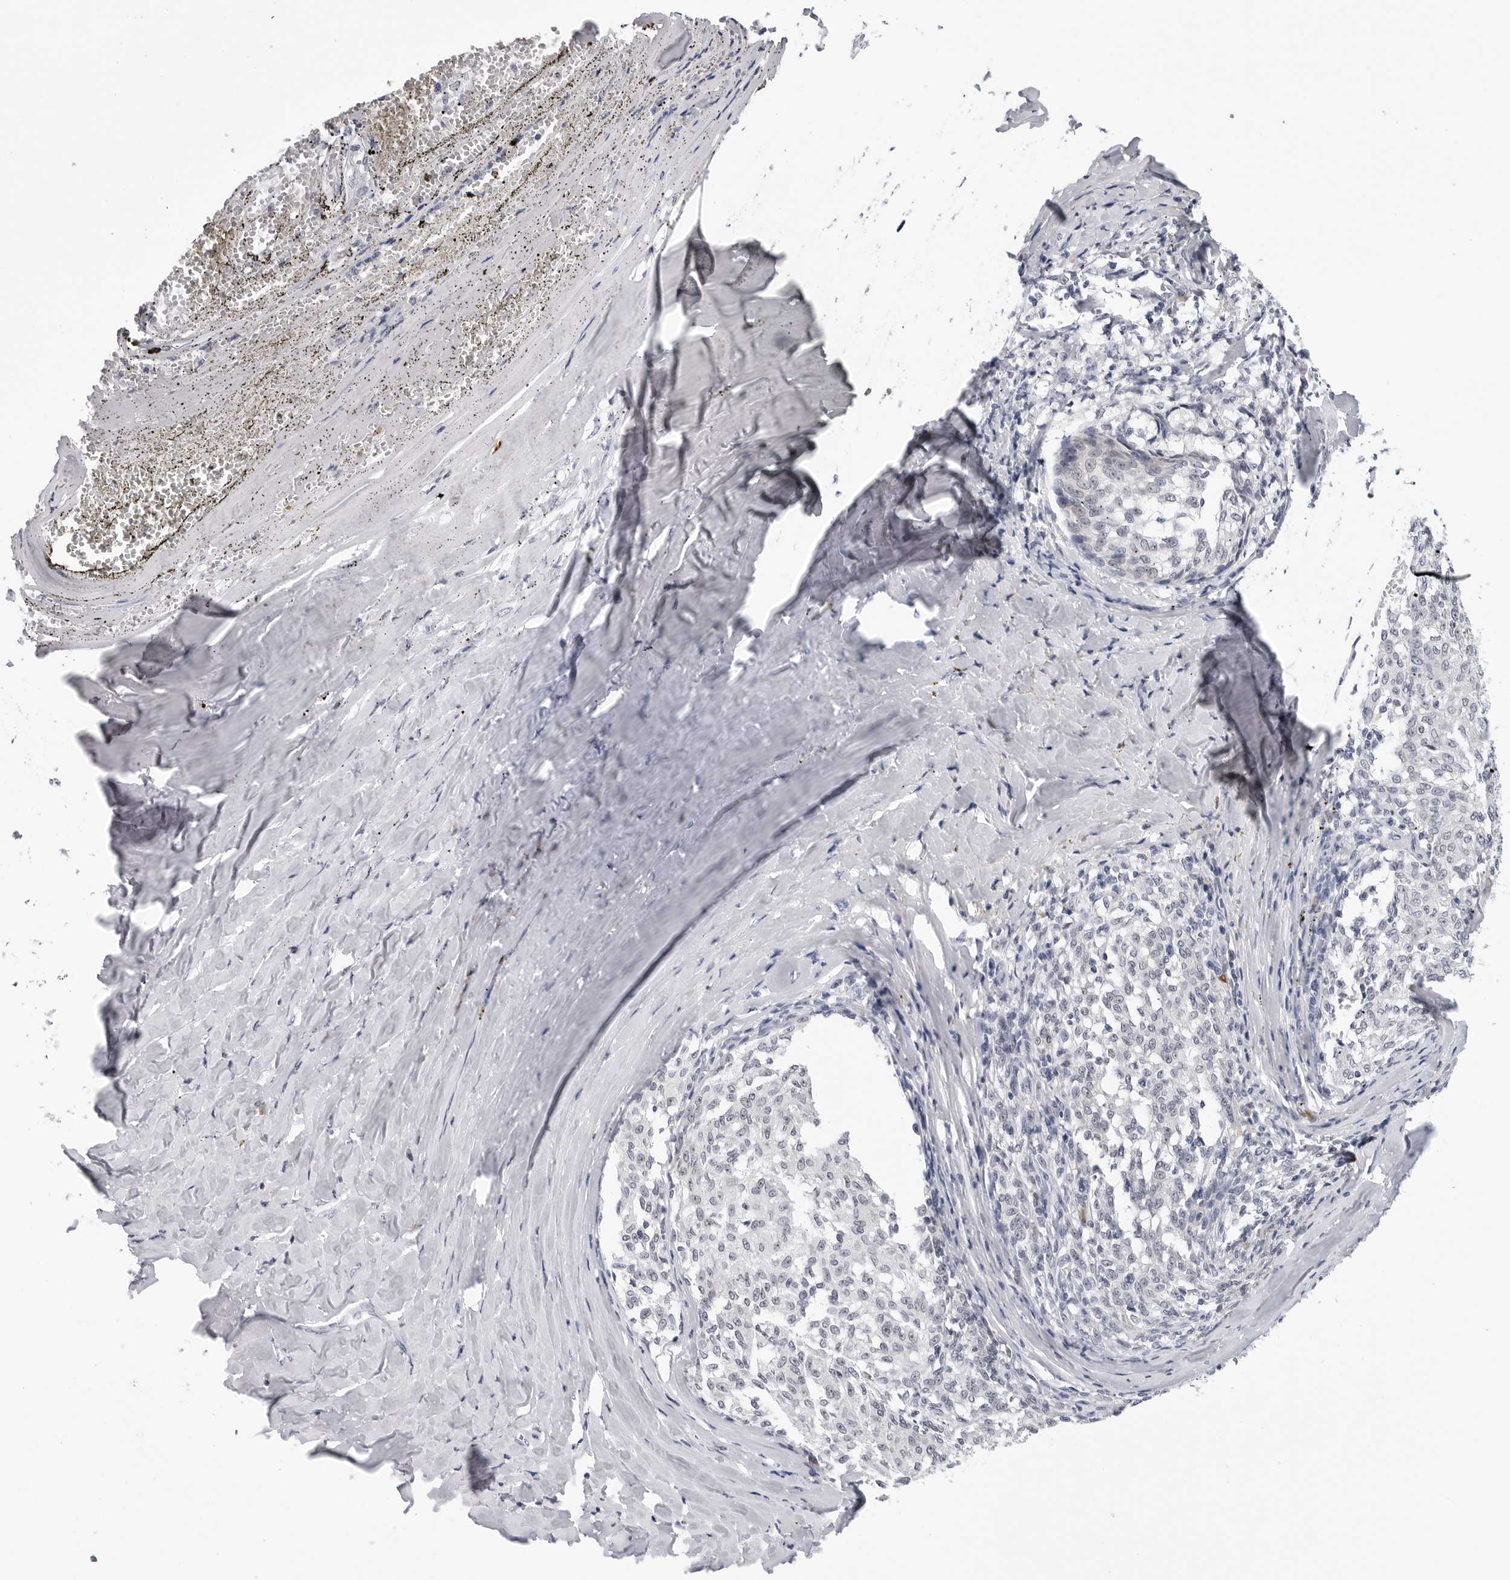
{"staining": {"intensity": "negative", "quantity": "none", "location": "none"}, "tissue": "melanoma", "cell_type": "Tumor cells", "image_type": "cancer", "snomed": [{"axis": "morphology", "description": "Malignant melanoma, NOS"}, {"axis": "topography", "description": "Skin"}], "caption": "There is no significant staining in tumor cells of malignant melanoma.", "gene": "GNL2", "patient": {"sex": "female", "age": 72}}